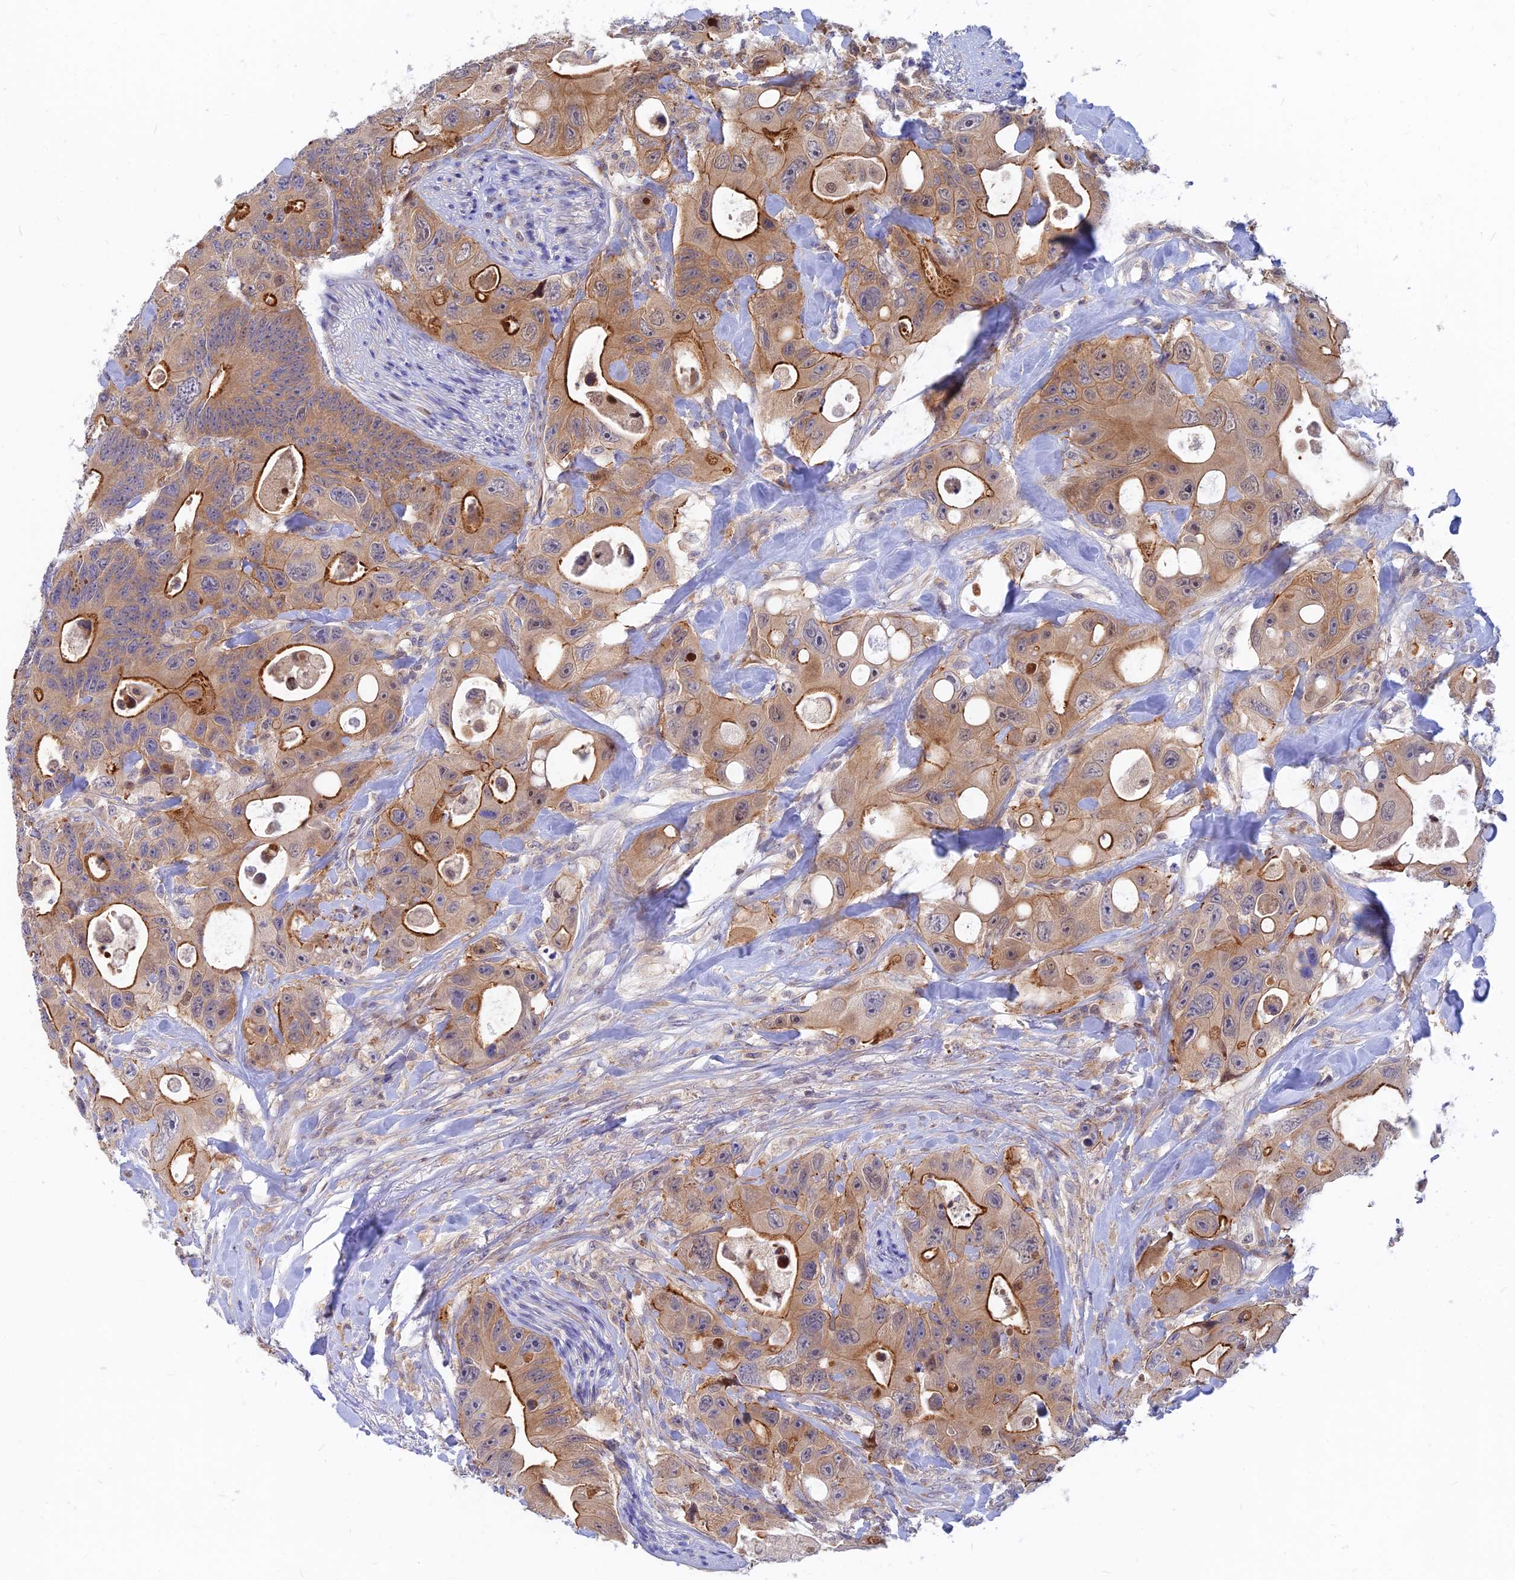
{"staining": {"intensity": "strong", "quantity": "25%-75%", "location": "cytoplasmic/membranous"}, "tissue": "colorectal cancer", "cell_type": "Tumor cells", "image_type": "cancer", "snomed": [{"axis": "morphology", "description": "Adenocarcinoma, NOS"}, {"axis": "topography", "description": "Colon"}], "caption": "This is a histology image of immunohistochemistry (IHC) staining of adenocarcinoma (colorectal), which shows strong expression in the cytoplasmic/membranous of tumor cells.", "gene": "DNAJC16", "patient": {"sex": "female", "age": 46}}